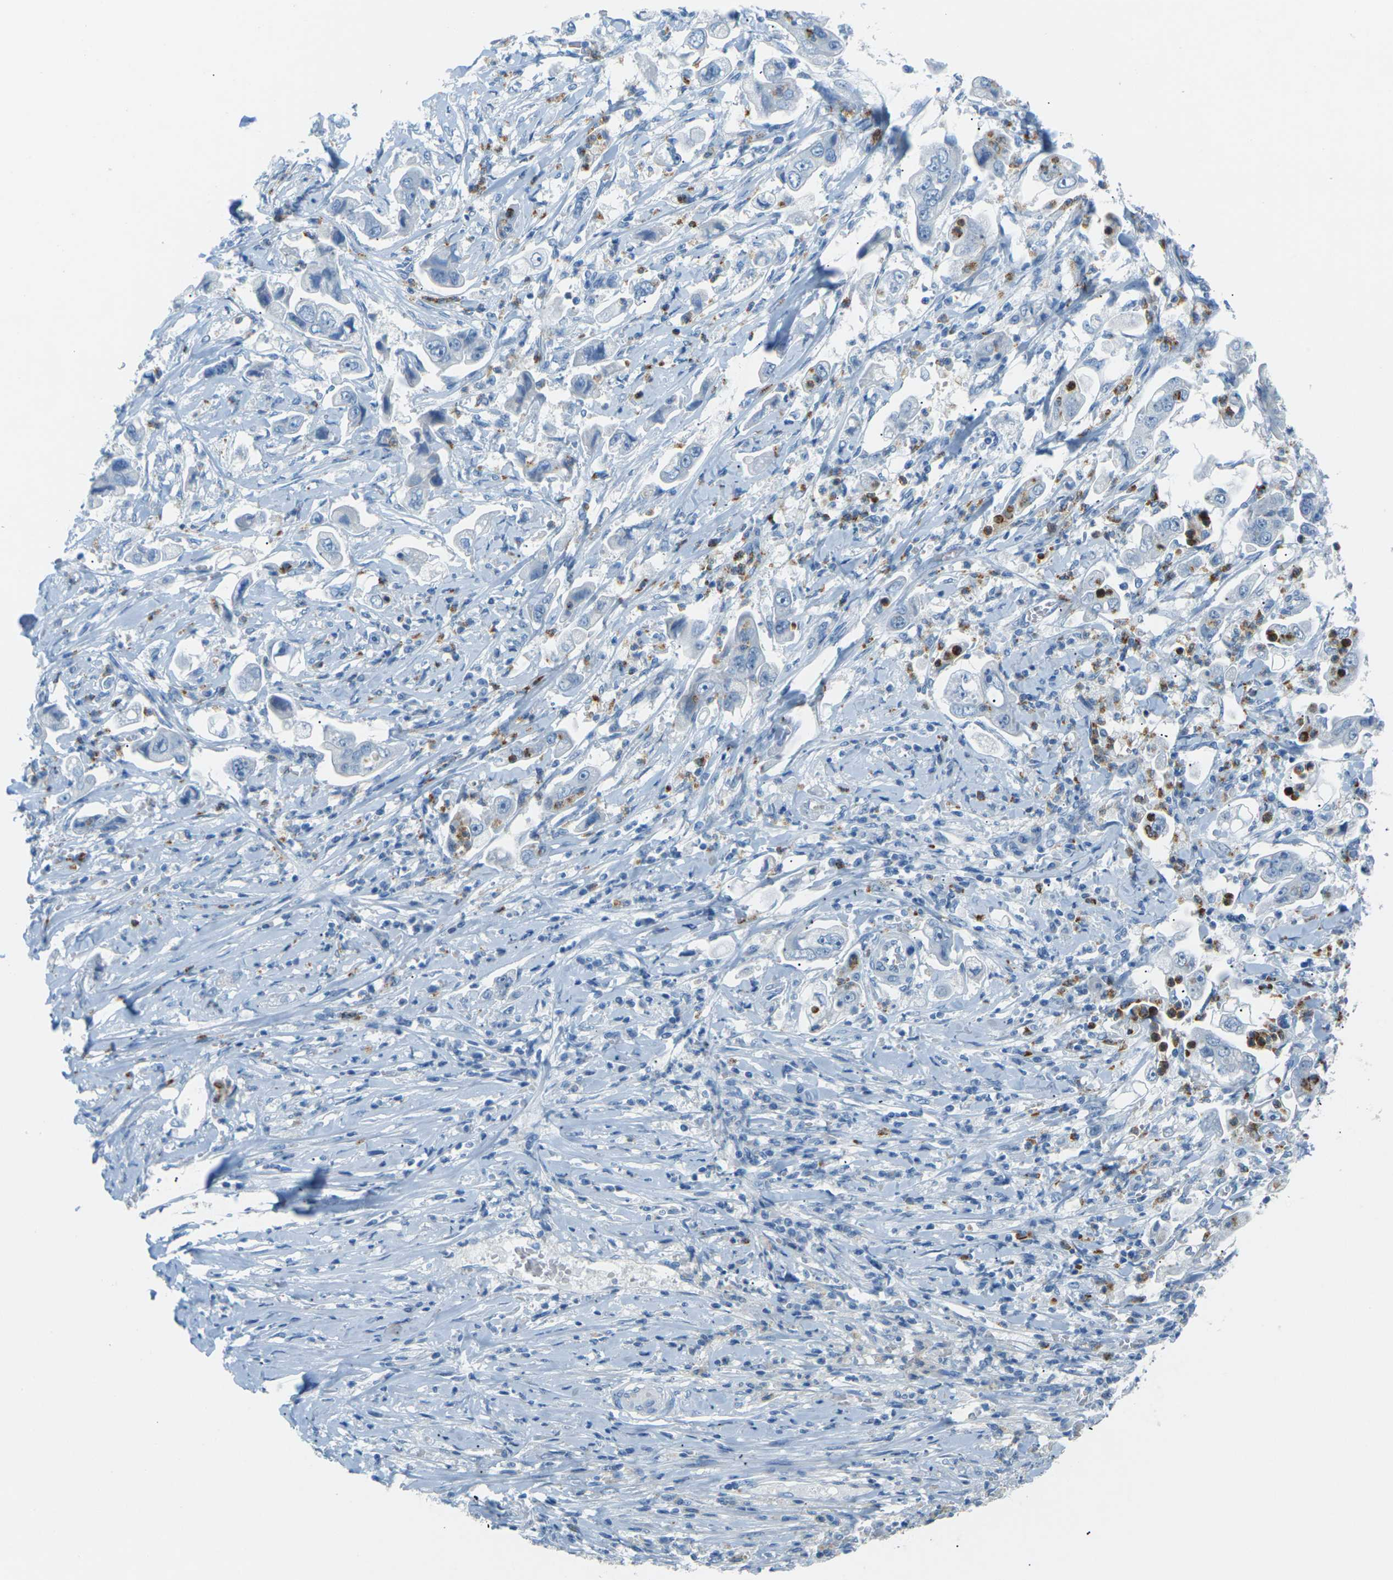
{"staining": {"intensity": "negative", "quantity": "none", "location": "none"}, "tissue": "stomach cancer", "cell_type": "Tumor cells", "image_type": "cancer", "snomed": [{"axis": "morphology", "description": "Adenocarcinoma, NOS"}, {"axis": "topography", "description": "Stomach"}], "caption": "This photomicrograph is of stomach cancer stained with immunohistochemistry to label a protein in brown with the nuclei are counter-stained blue. There is no staining in tumor cells.", "gene": "CDH16", "patient": {"sex": "male", "age": 62}}